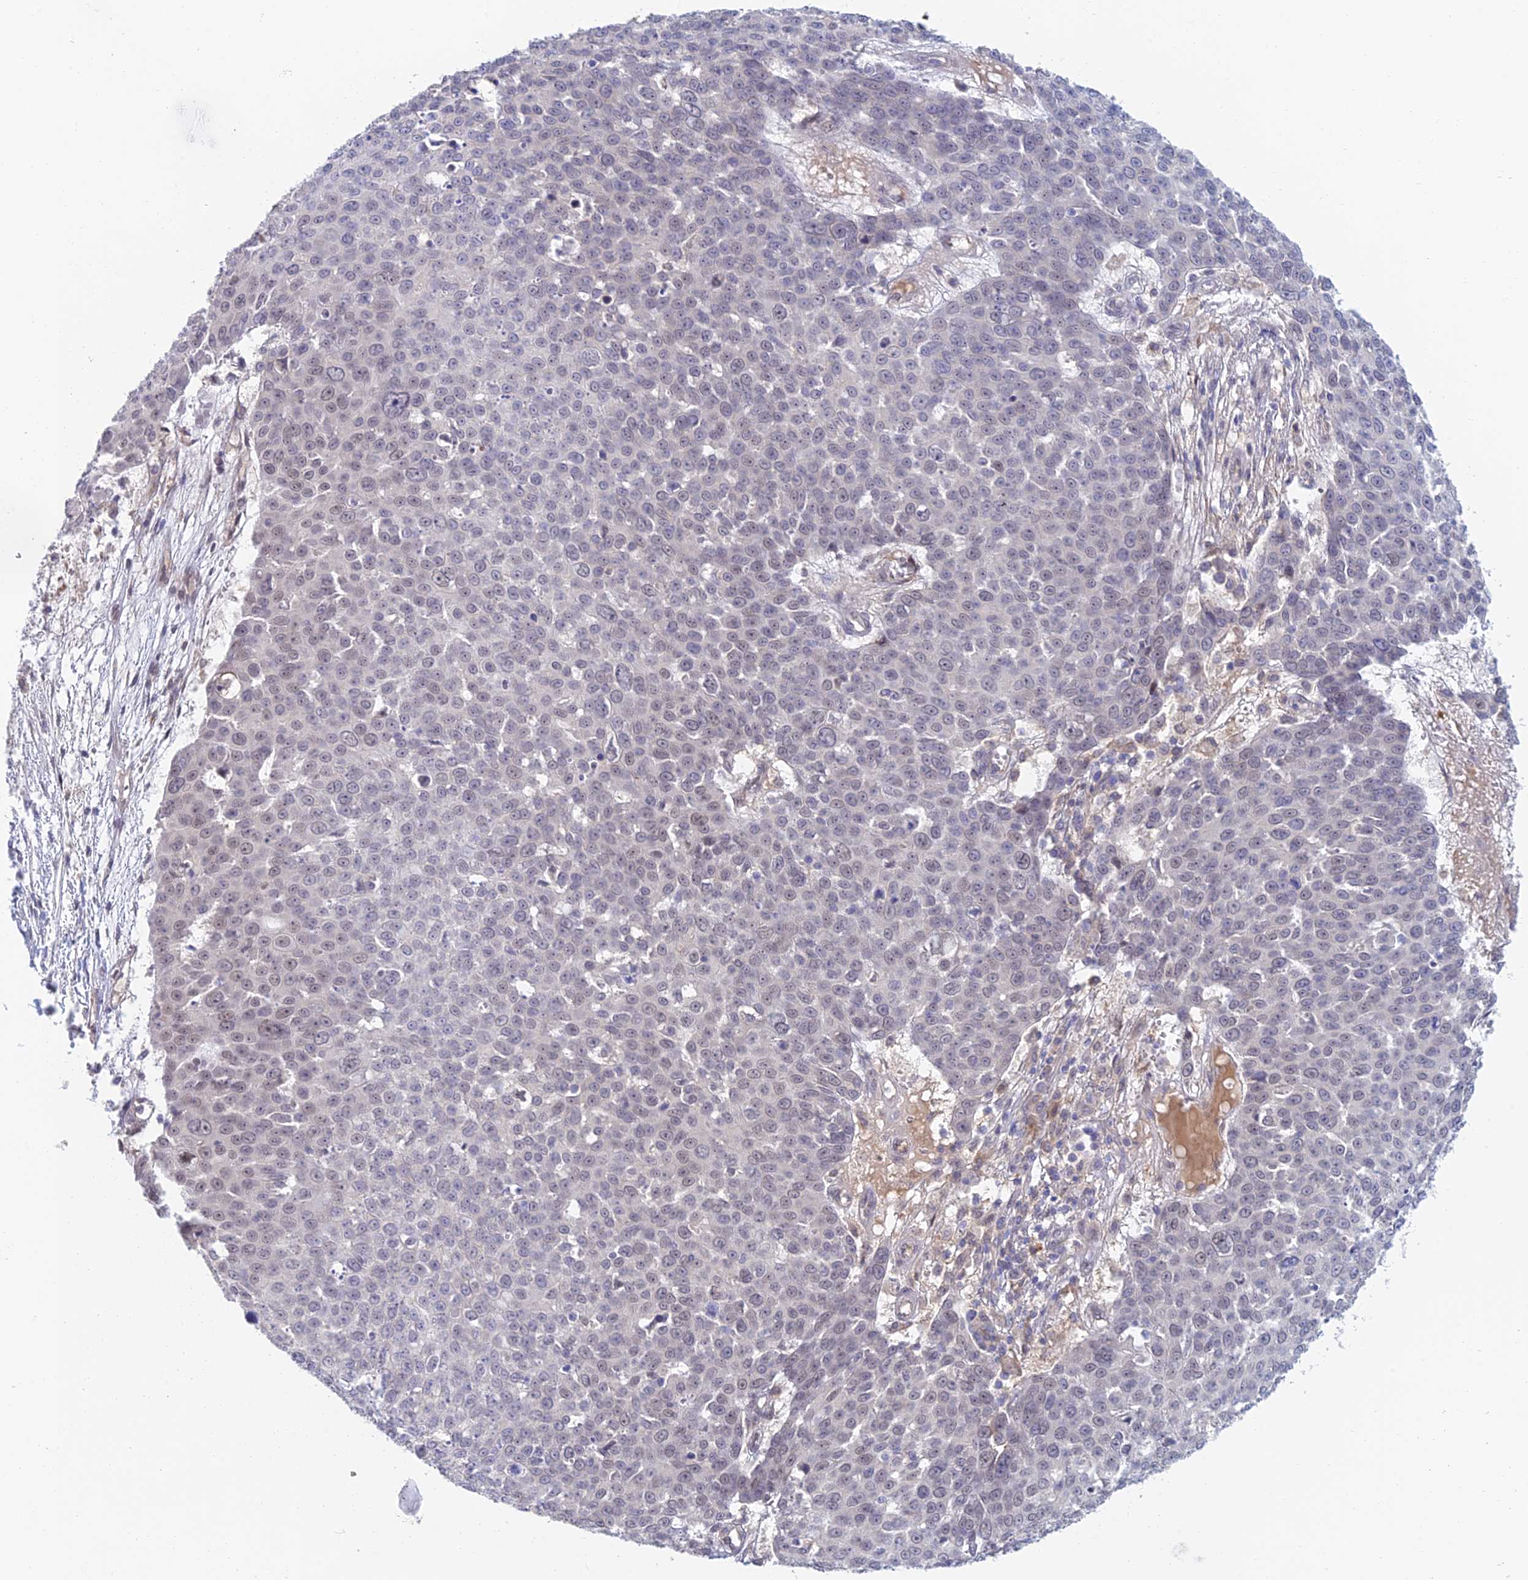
{"staining": {"intensity": "negative", "quantity": "none", "location": "none"}, "tissue": "skin cancer", "cell_type": "Tumor cells", "image_type": "cancer", "snomed": [{"axis": "morphology", "description": "Squamous cell carcinoma, NOS"}, {"axis": "topography", "description": "Skin"}], "caption": "Immunohistochemical staining of human squamous cell carcinoma (skin) shows no significant staining in tumor cells.", "gene": "ZUP1", "patient": {"sex": "male", "age": 71}}